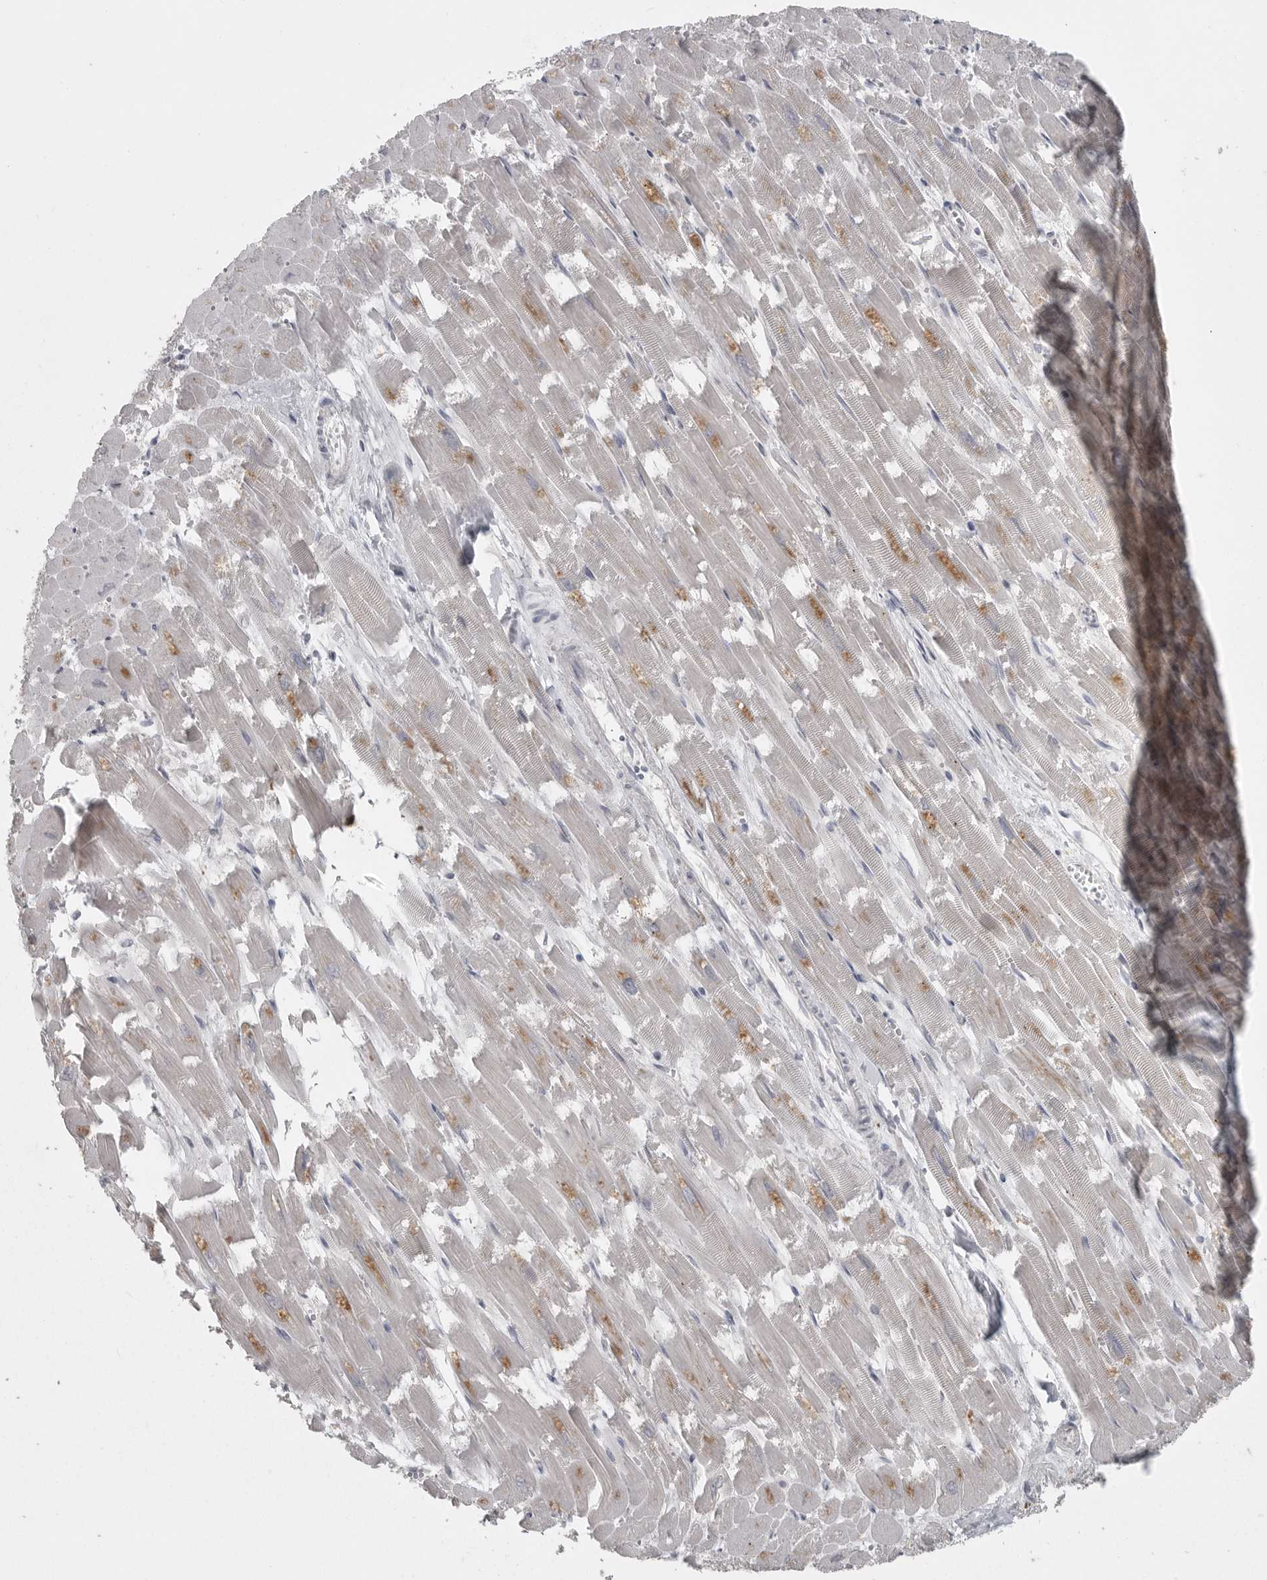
{"staining": {"intensity": "moderate", "quantity": "<25%", "location": "cytoplasmic/membranous"}, "tissue": "heart muscle", "cell_type": "Cardiomyocytes", "image_type": "normal", "snomed": [{"axis": "morphology", "description": "Normal tissue, NOS"}, {"axis": "topography", "description": "Heart"}], "caption": "High-power microscopy captured an immunohistochemistry (IHC) micrograph of normal heart muscle, revealing moderate cytoplasmic/membranous expression in about <25% of cardiomyocytes.", "gene": "PHF13", "patient": {"sex": "male", "age": 54}}